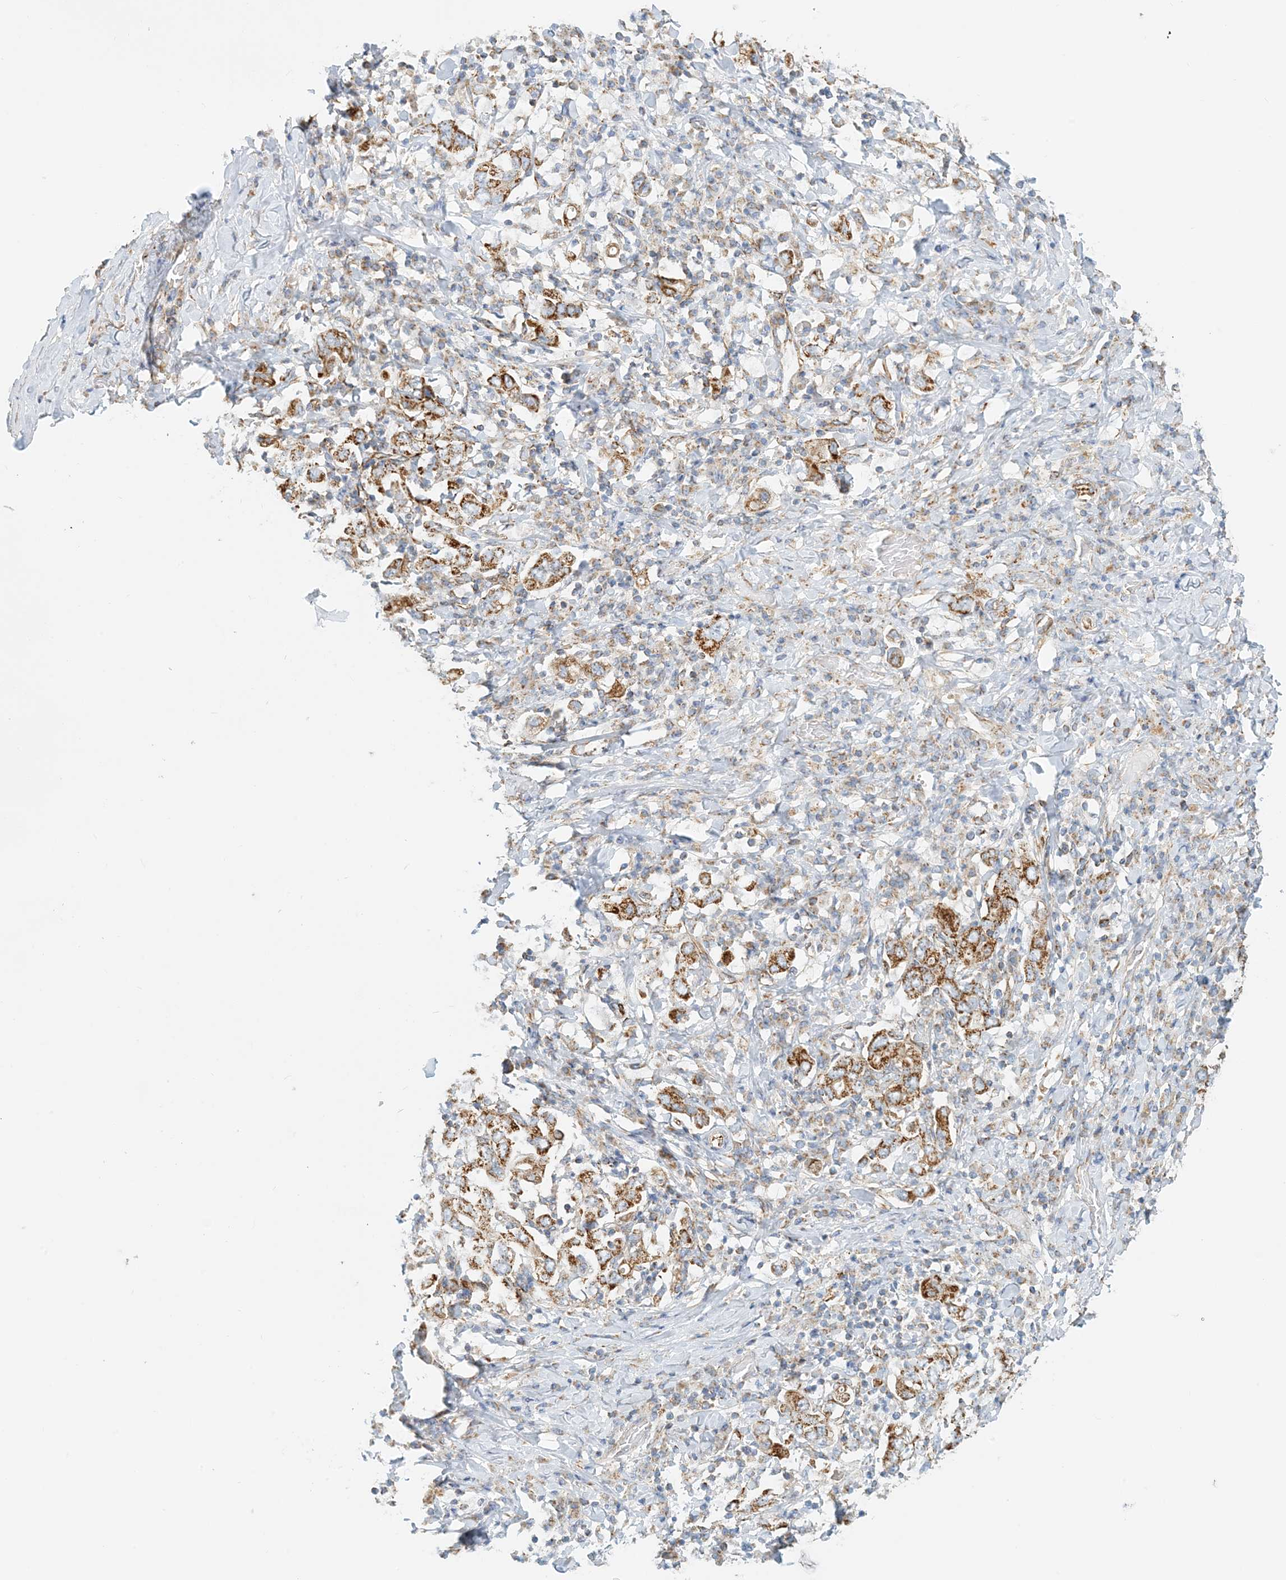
{"staining": {"intensity": "strong", "quantity": "25%-75%", "location": "cytoplasmic/membranous"}, "tissue": "stomach cancer", "cell_type": "Tumor cells", "image_type": "cancer", "snomed": [{"axis": "morphology", "description": "Adenocarcinoma, NOS"}, {"axis": "topography", "description": "Stomach, upper"}], "caption": "Human adenocarcinoma (stomach) stained with a protein marker demonstrates strong staining in tumor cells.", "gene": "COA3", "patient": {"sex": "male", "age": 62}}